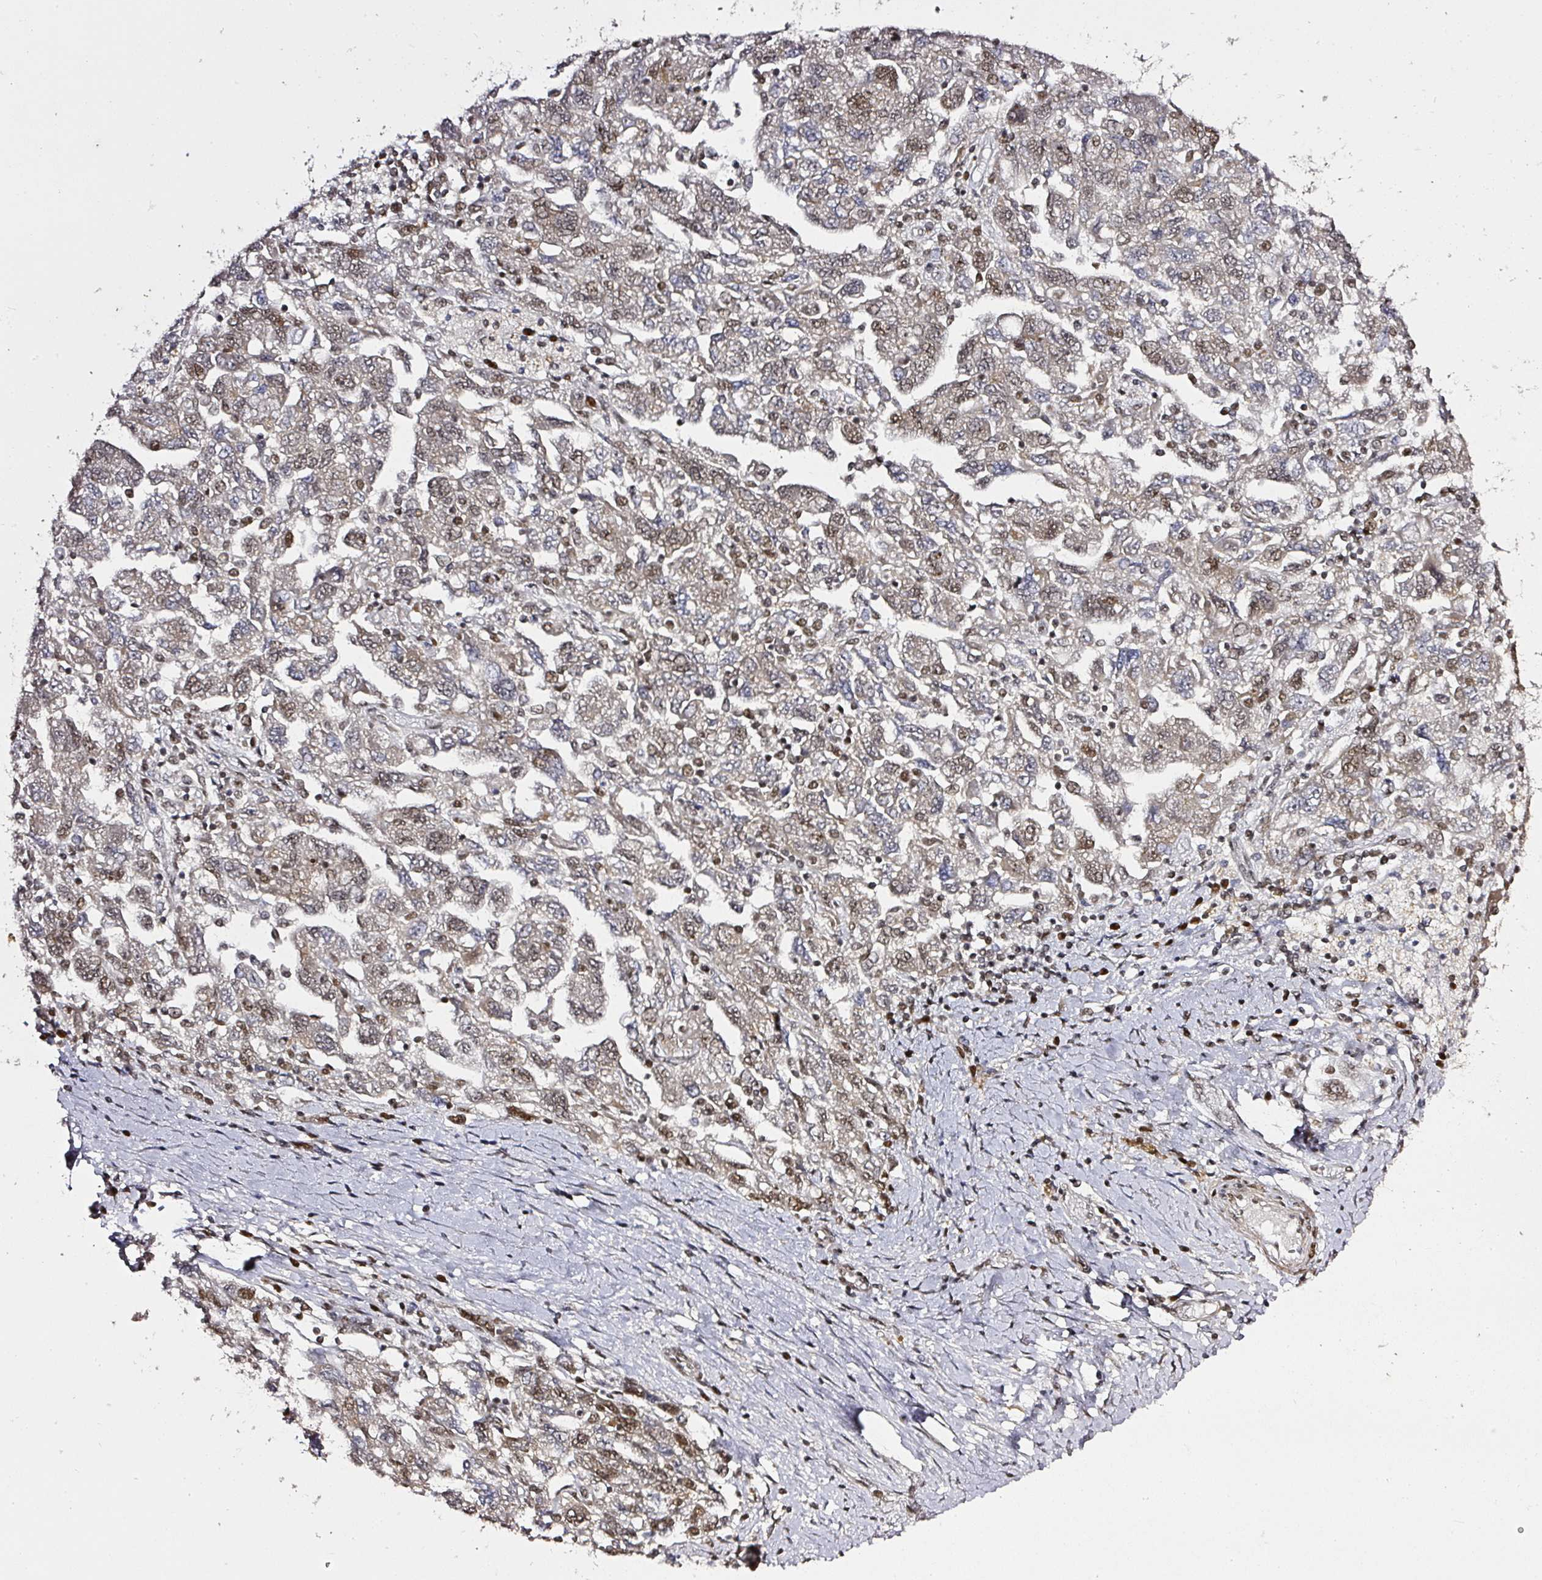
{"staining": {"intensity": "weak", "quantity": "25%-75%", "location": "nuclear"}, "tissue": "ovarian cancer", "cell_type": "Tumor cells", "image_type": "cancer", "snomed": [{"axis": "morphology", "description": "Carcinoma, NOS"}, {"axis": "morphology", "description": "Cystadenocarcinoma, serous, NOS"}, {"axis": "topography", "description": "Ovary"}], "caption": "Ovarian cancer (serous cystadenocarcinoma) stained with DAB (3,3'-diaminobenzidine) IHC demonstrates low levels of weak nuclear positivity in approximately 25%-75% of tumor cells.", "gene": "GPRIN2", "patient": {"sex": "female", "age": 69}}